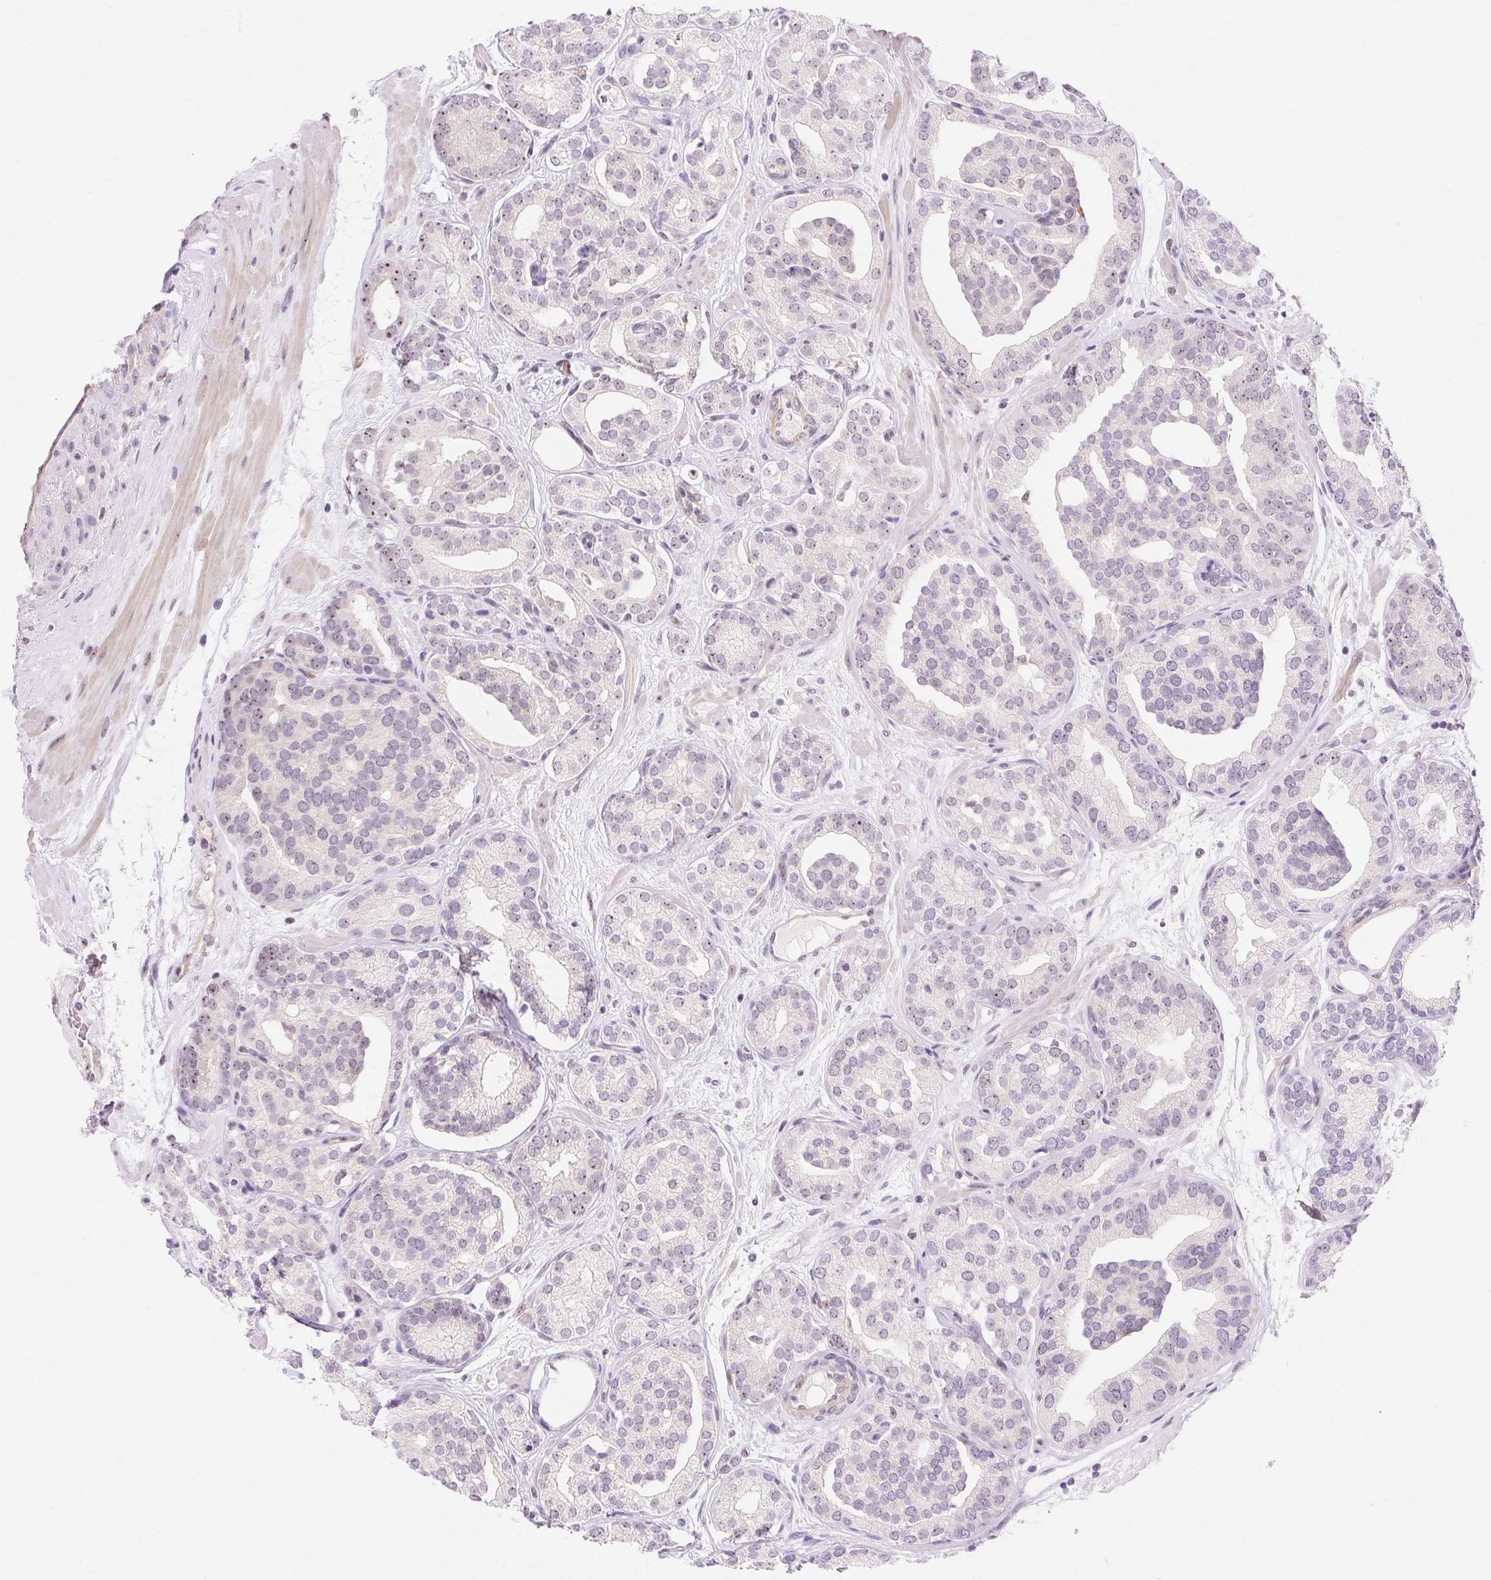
{"staining": {"intensity": "weak", "quantity": "<25%", "location": "nuclear"}, "tissue": "prostate cancer", "cell_type": "Tumor cells", "image_type": "cancer", "snomed": [{"axis": "morphology", "description": "Adenocarcinoma, High grade"}, {"axis": "topography", "description": "Prostate"}], "caption": "Immunohistochemistry (IHC) photomicrograph of neoplastic tissue: prostate cancer stained with DAB (3,3'-diaminobenzidine) exhibits no significant protein positivity in tumor cells.", "gene": "OBP2A", "patient": {"sex": "male", "age": 66}}